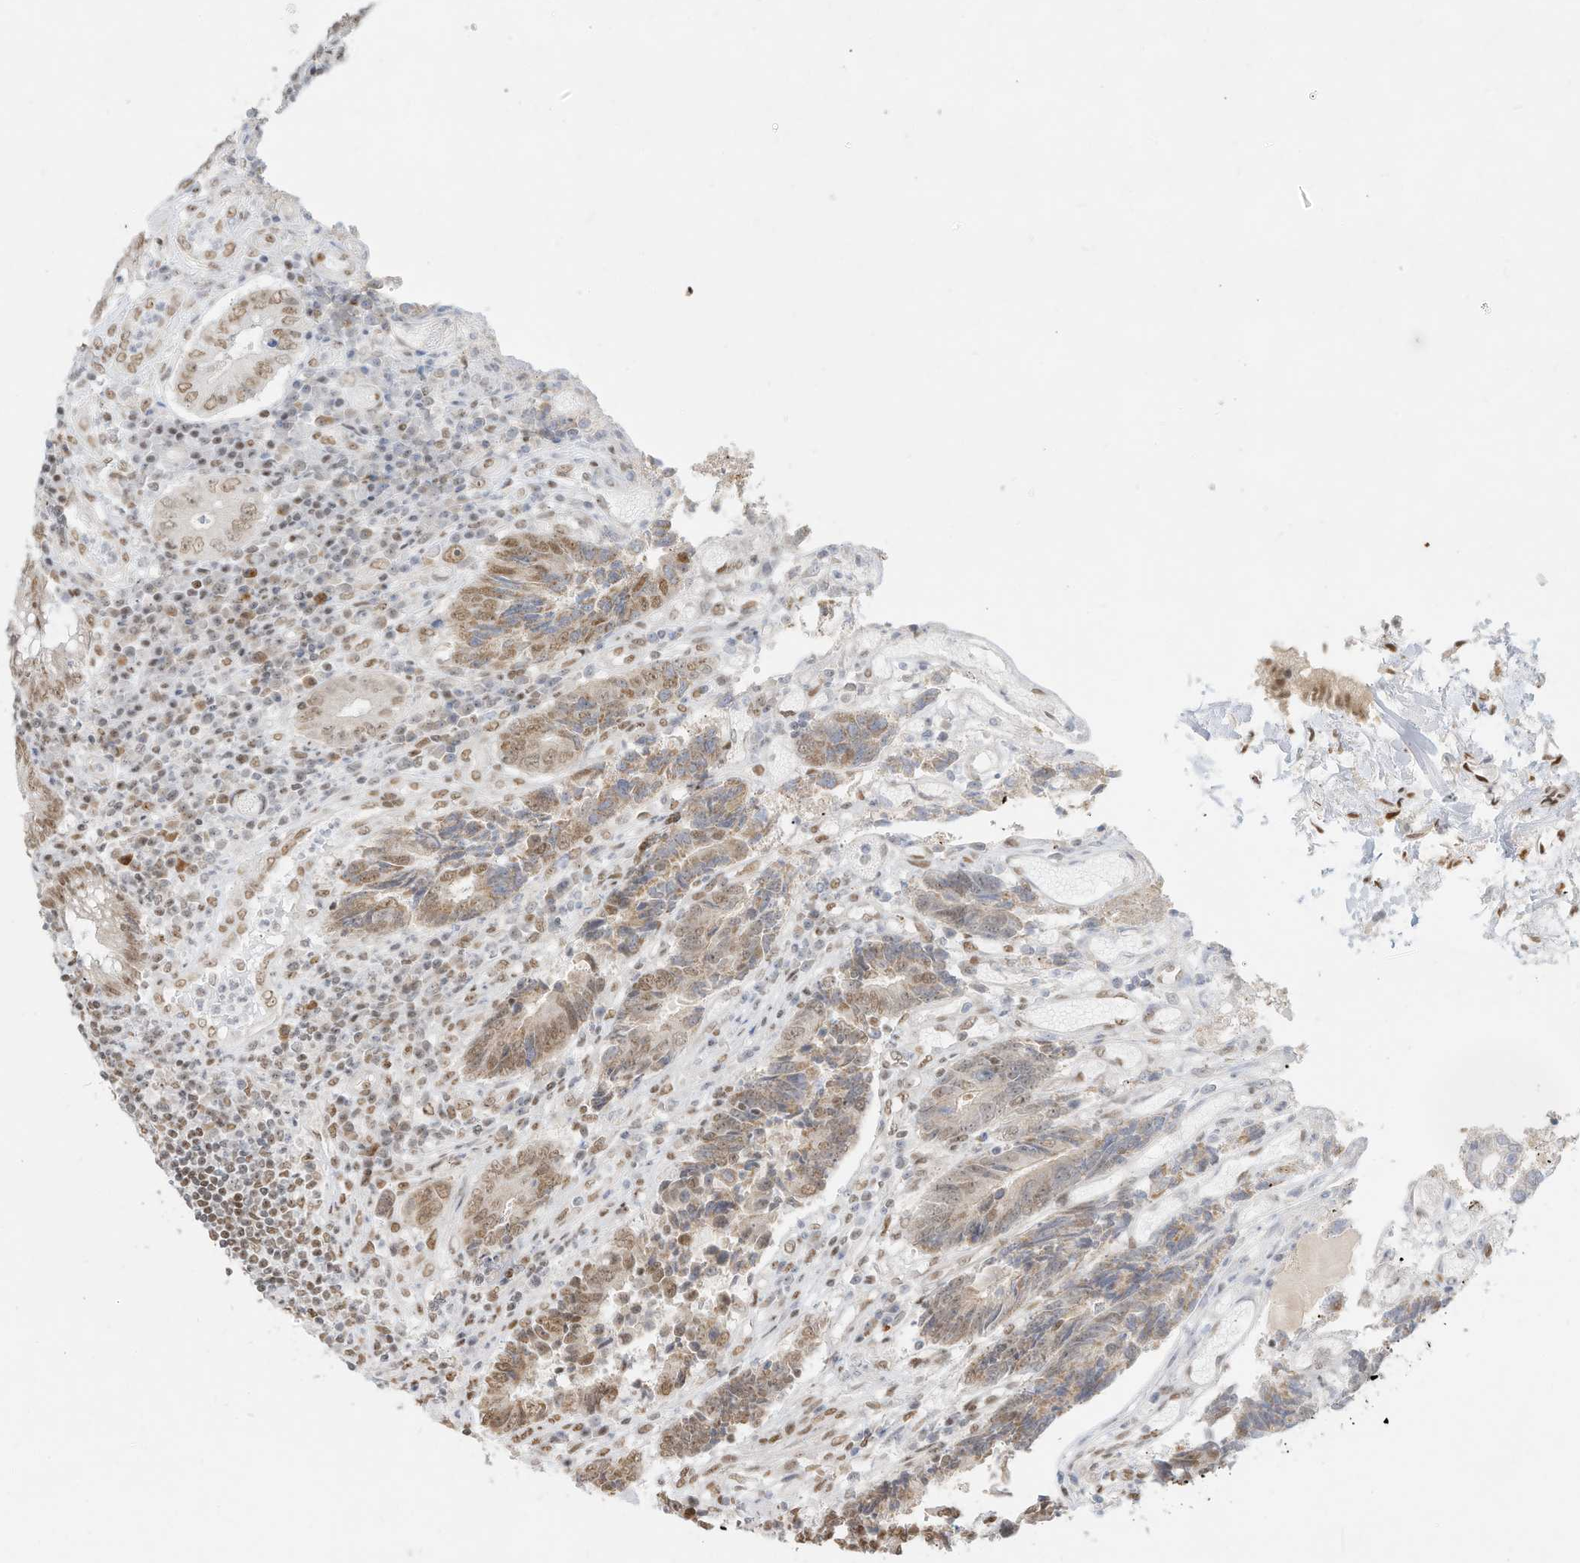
{"staining": {"intensity": "moderate", "quantity": ">75%", "location": "nuclear"}, "tissue": "colorectal cancer", "cell_type": "Tumor cells", "image_type": "cancer", "snomed": [{"axis": "morphology", "description": "Adenocarcinoma, NOS"}, {"axis": "topography", "description": "Rectum"}], "caption": "Brown immunohistochemical staining in colorectal cancer (adenocarcinoma) displays moderate nuclear positivity in approximately >75% of tumor cells.", "gene": "NHSL1", "patient": {"sex": "male", "age": 84}}